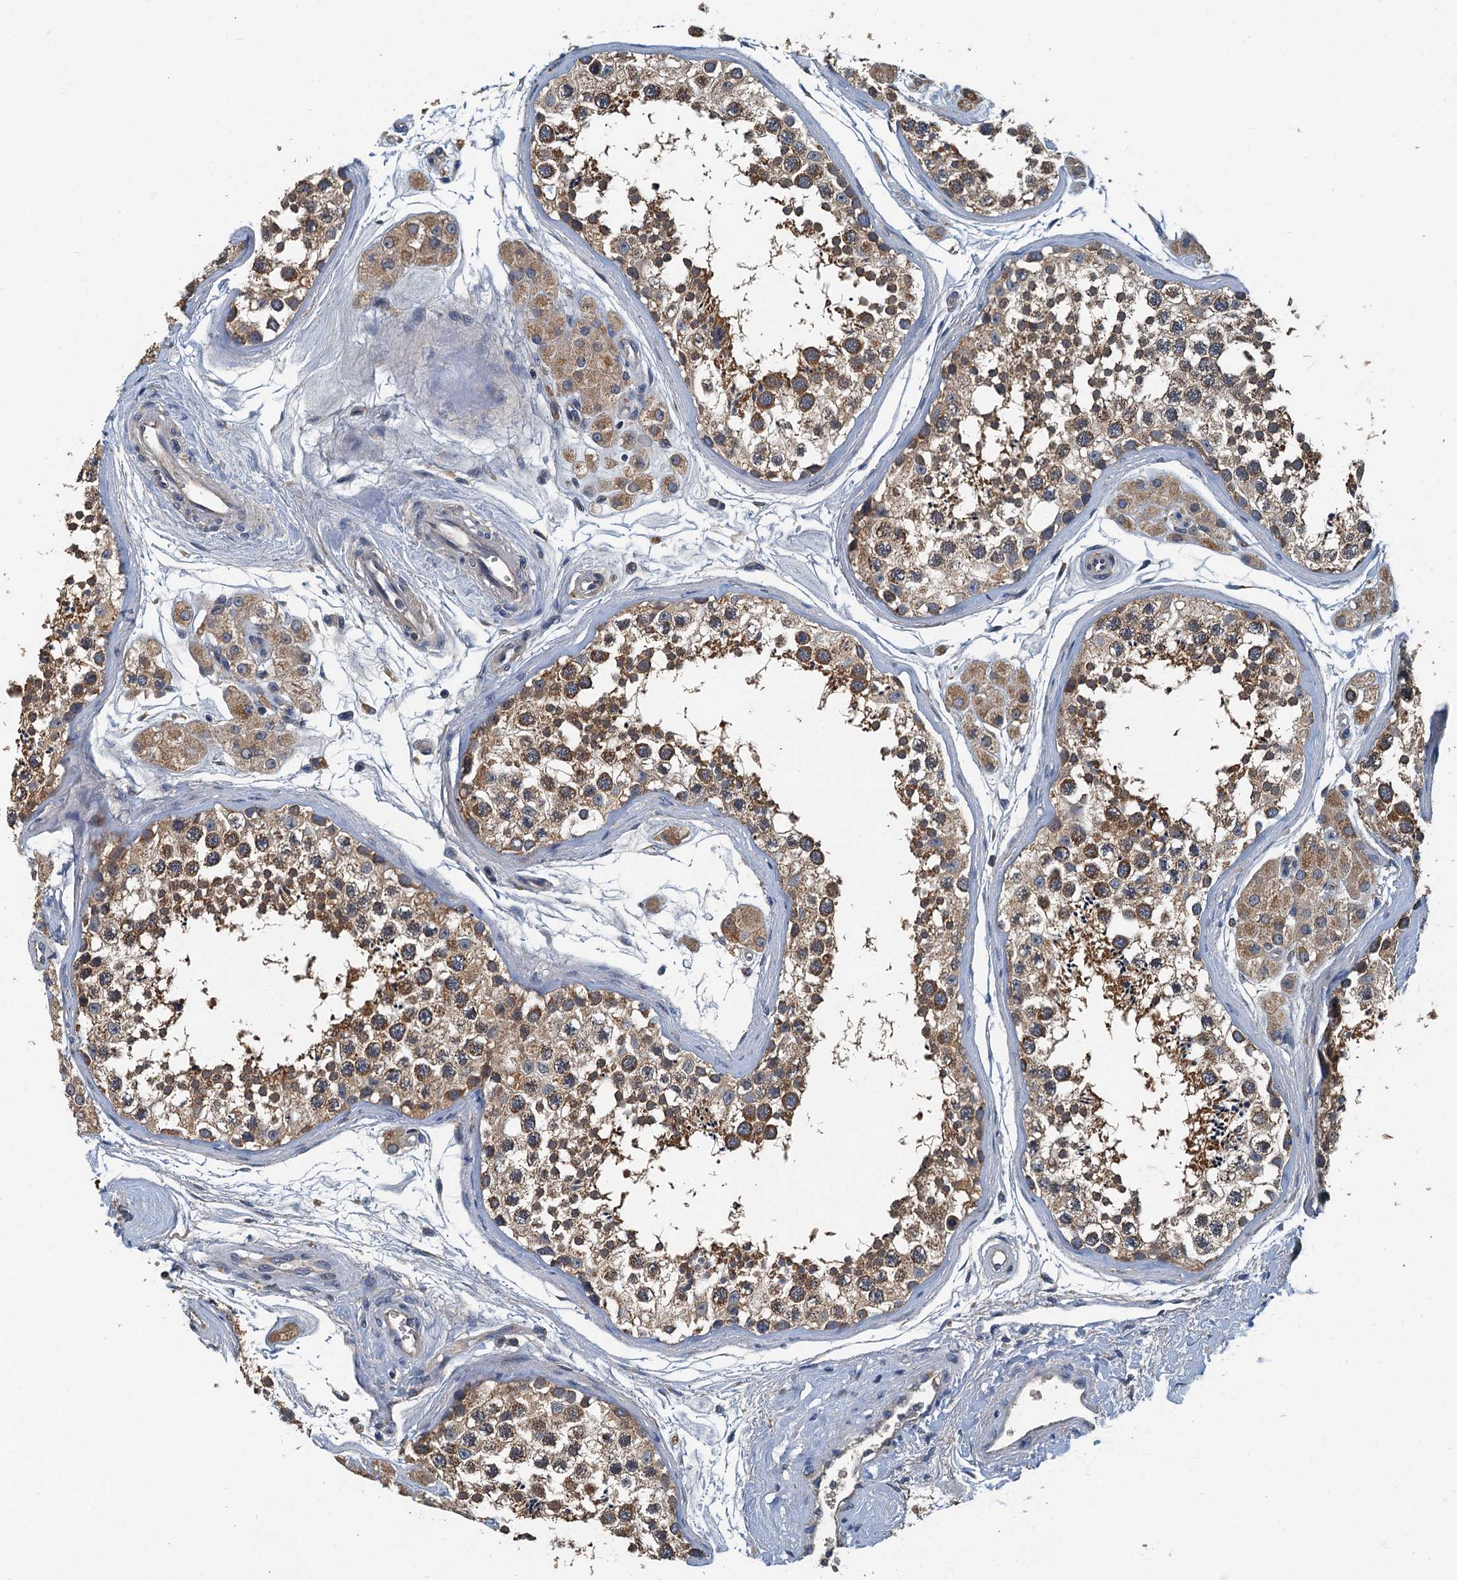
{"staining": {"intensity": "moderate", "quantity": ">75%", "location": "cytoplasmic/membranous"}, "tissue": "testis", "cell_type": "Cells in seminiferous ducts", "image_type": "normal", "snomed": [{"axis": "morphology", "description": "Normal tissue, NOS"}, {"axis": "topography", "description": "Testis"}], "caption": "IHC staining of unremarkable testis, which reveals medium levels of moderate cytoplasmic/membranous expression in about >75% of cells in seminiferous ducts indicating moderate cytoplasmic/membranous protein expression. The staining was performed using DAB (3,3'-diaminobenzidine) (brown) for protein detection and nuclei were counterstained in hematoxylin (blue).", "gene": "DDX49", "patient": {"sex": "male", "age": 56}}